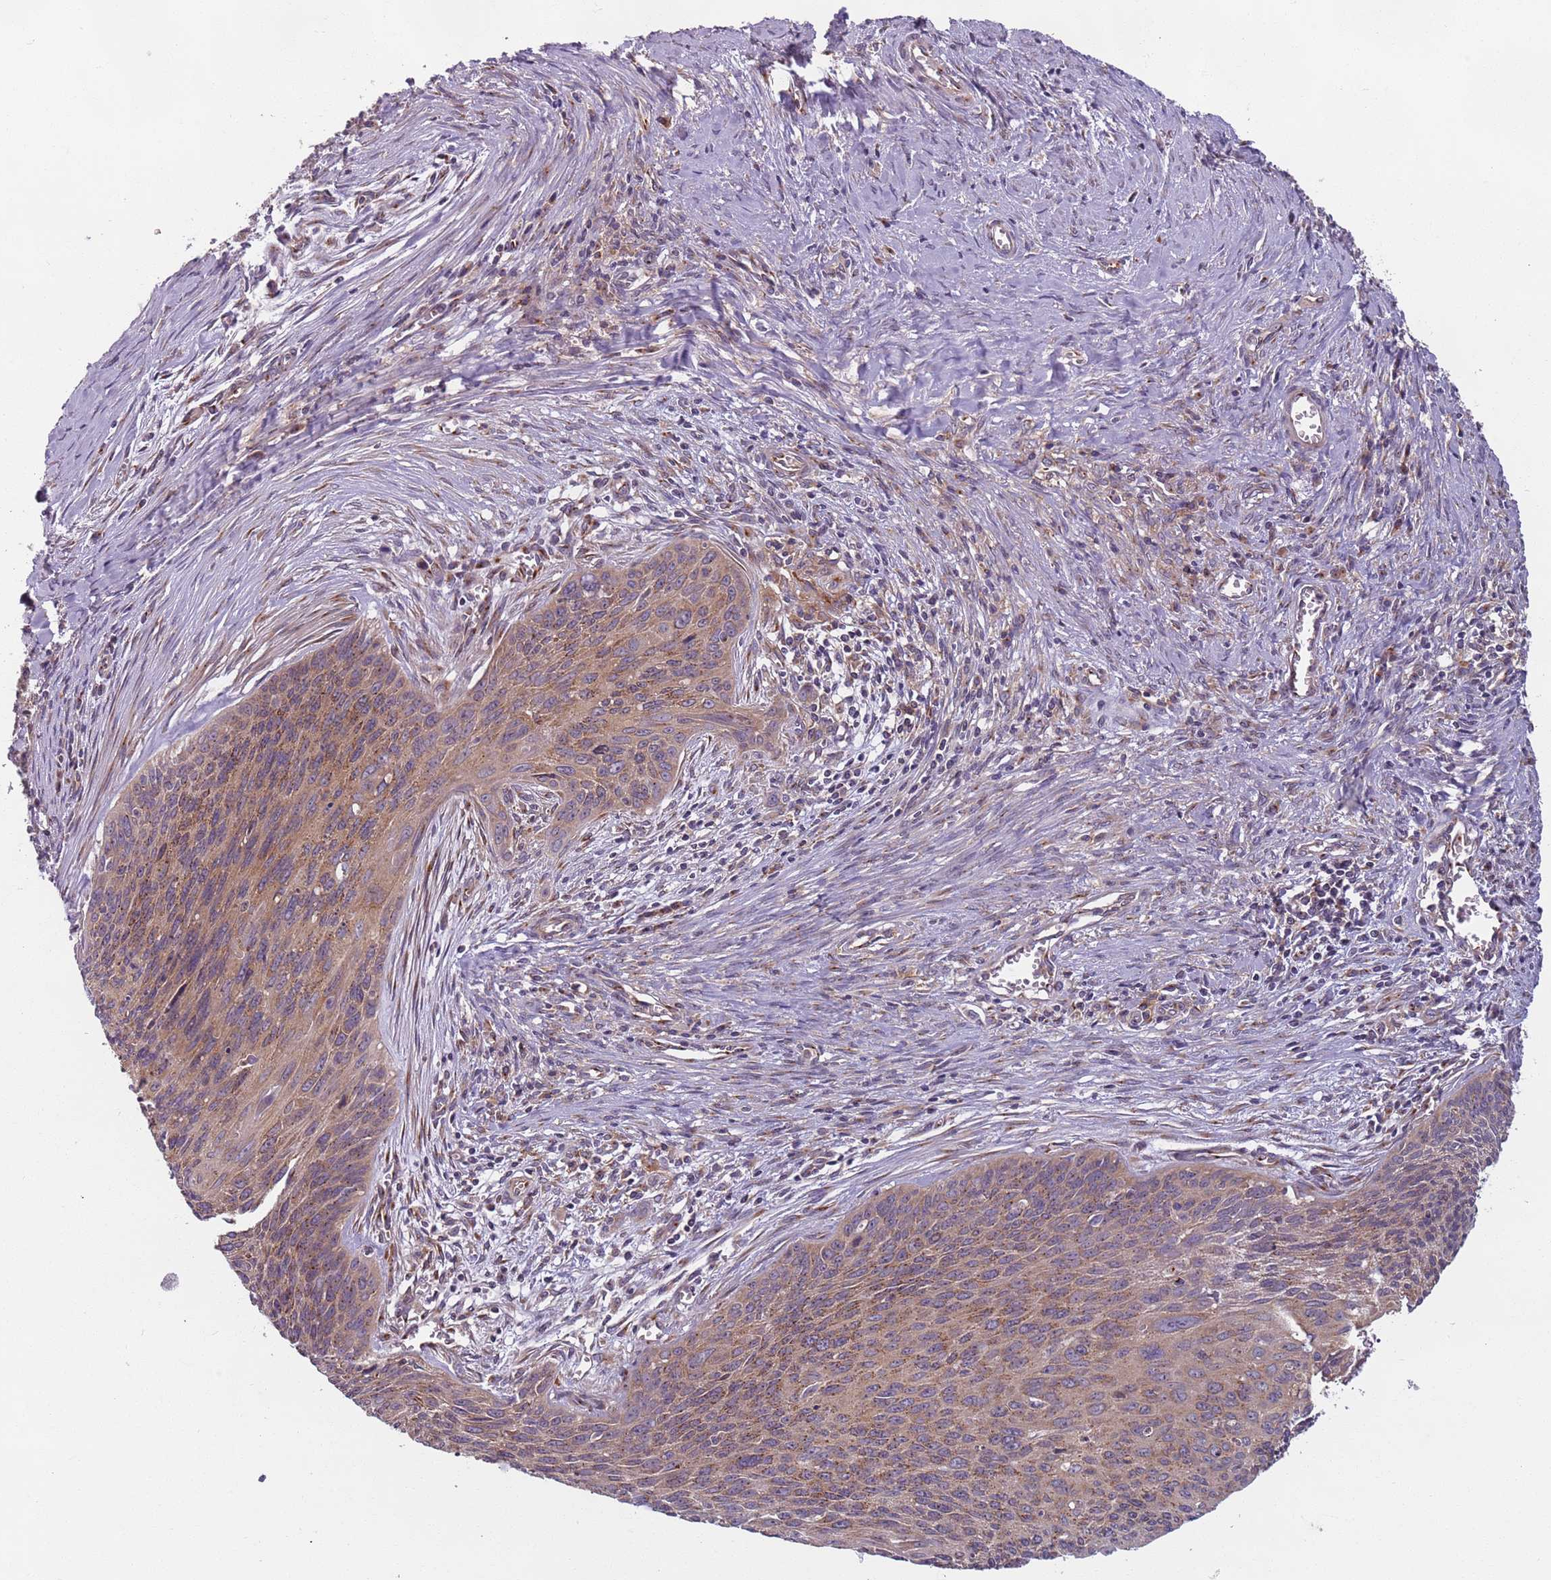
{"staining": {"intensity": "moderate", "quantity": ">75%", "location": "cytoplasmic/membranous"}, "tissue": "cervical cancer", "cell_type": "Tumor cells", "image_type": "cancer", "snomed": [{"axis": "morphology", "description": "Squamous cell carcinoma, NOS"}, {"axis": "topography", "description": "Cervix"}], "caption": "Immunohistochemistry photomicrograph of cervical cancer stained for a protein (brown), which exhibits medium levels of moderate cytoplasmic/membranous expression in about >75% of tumor cells.", "gene": "AKTIP", "patient": {"sex": "female", "age": 55}}